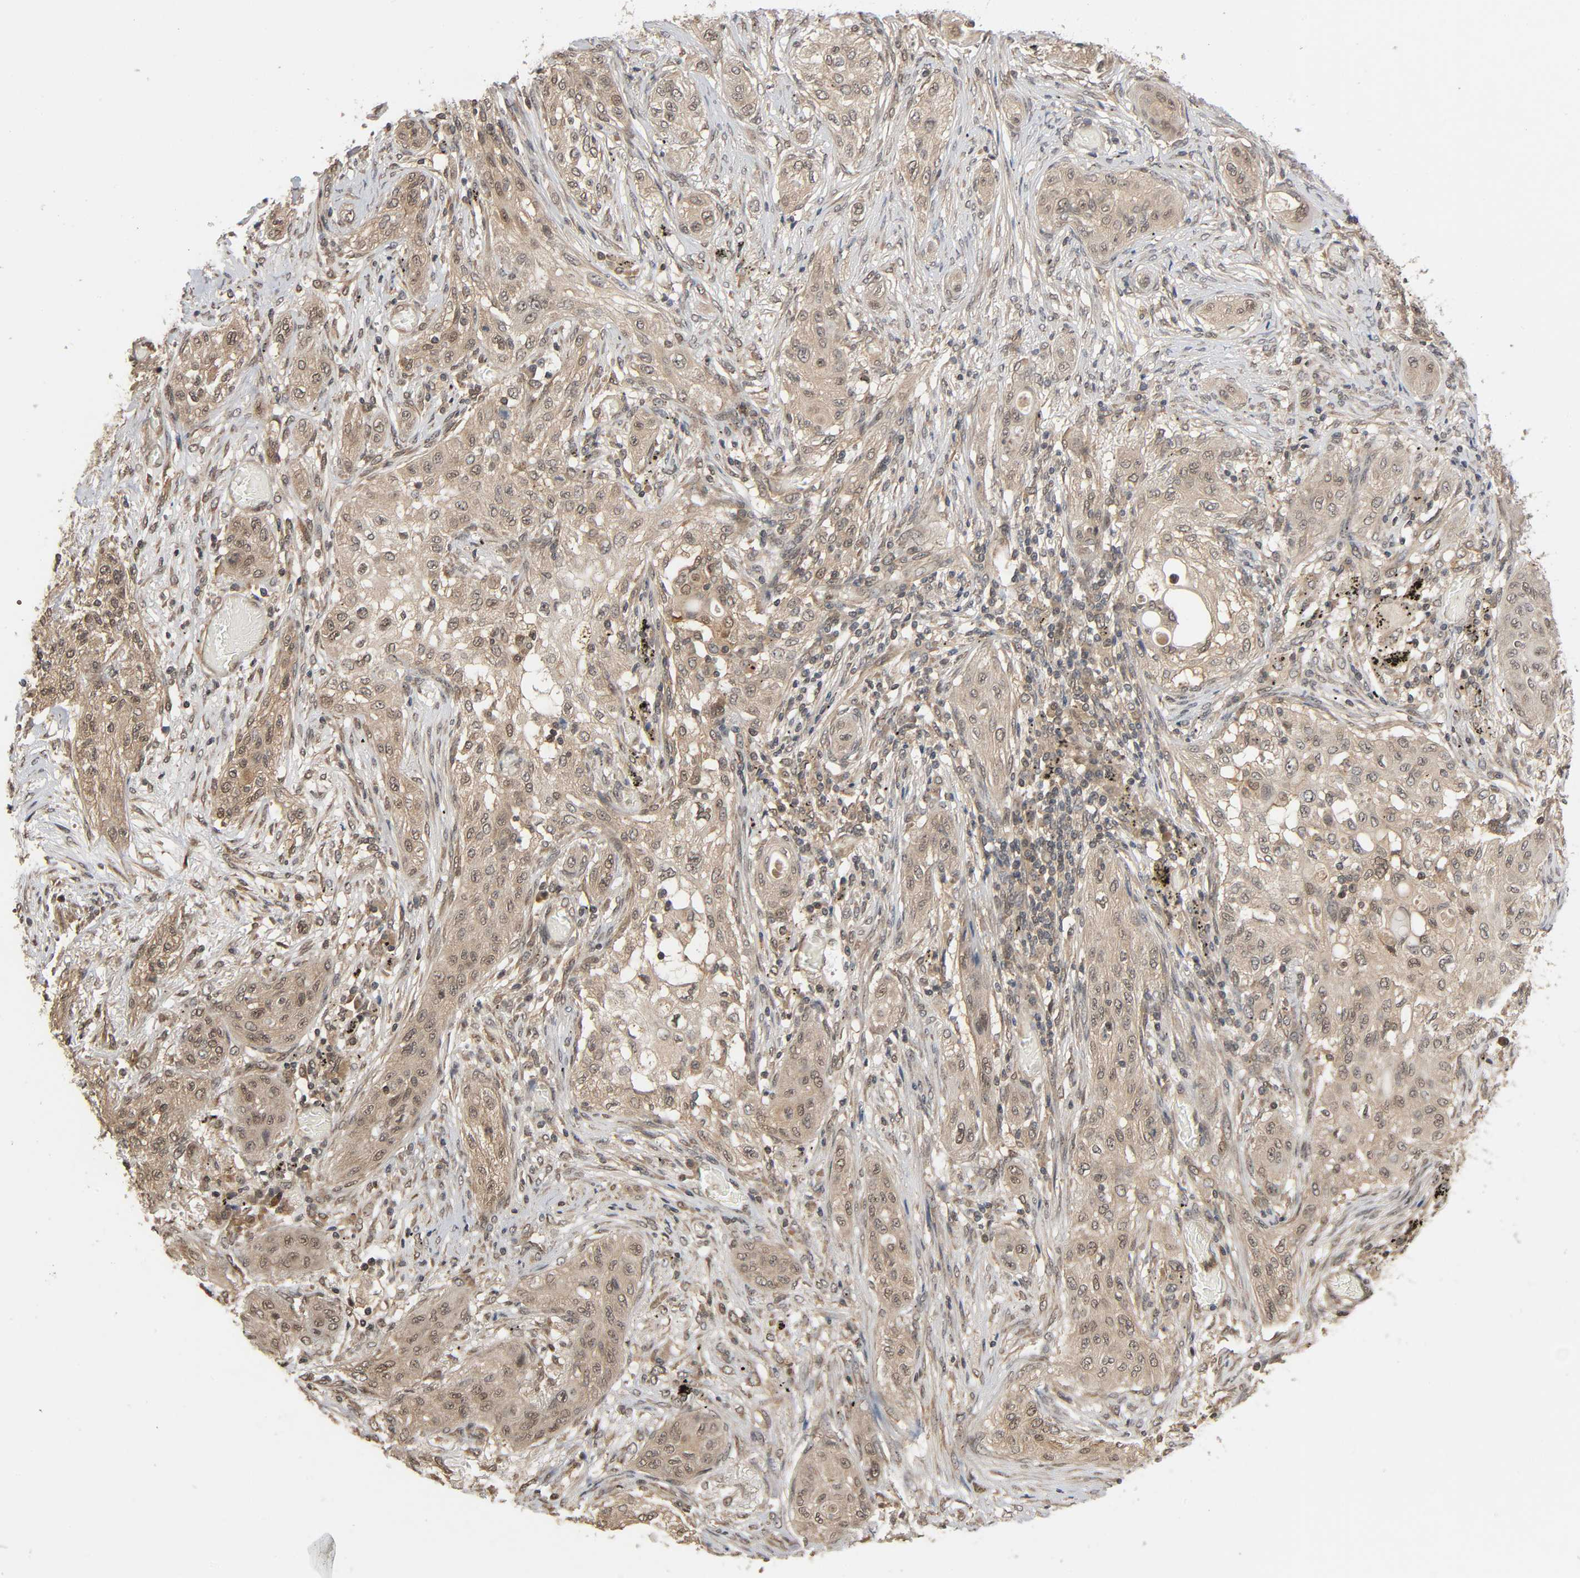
{"staining": {"intensity": "weak", "quantity": ">75%", "location": "cytoplasmic/membranous,nuclear"}, "tissue": "lung cancer", "cell_type": "Tumor cells", "image_type": "cancer", "snomed": [{"axis": "morphology", "description": "Squamous cell carcinoma, NOS"}, {"axis": "topography", "description": "Lung"}], "caption": "Human lung cancer (squamous cell carcinoma) stained for a protein (brown) reveals weak cytoplasmic/membranous and nuclear positive expression in approximately >75% of tumor cells.", "gene": "NEDD8", "patient": {"sex": "female", "age": 47}}